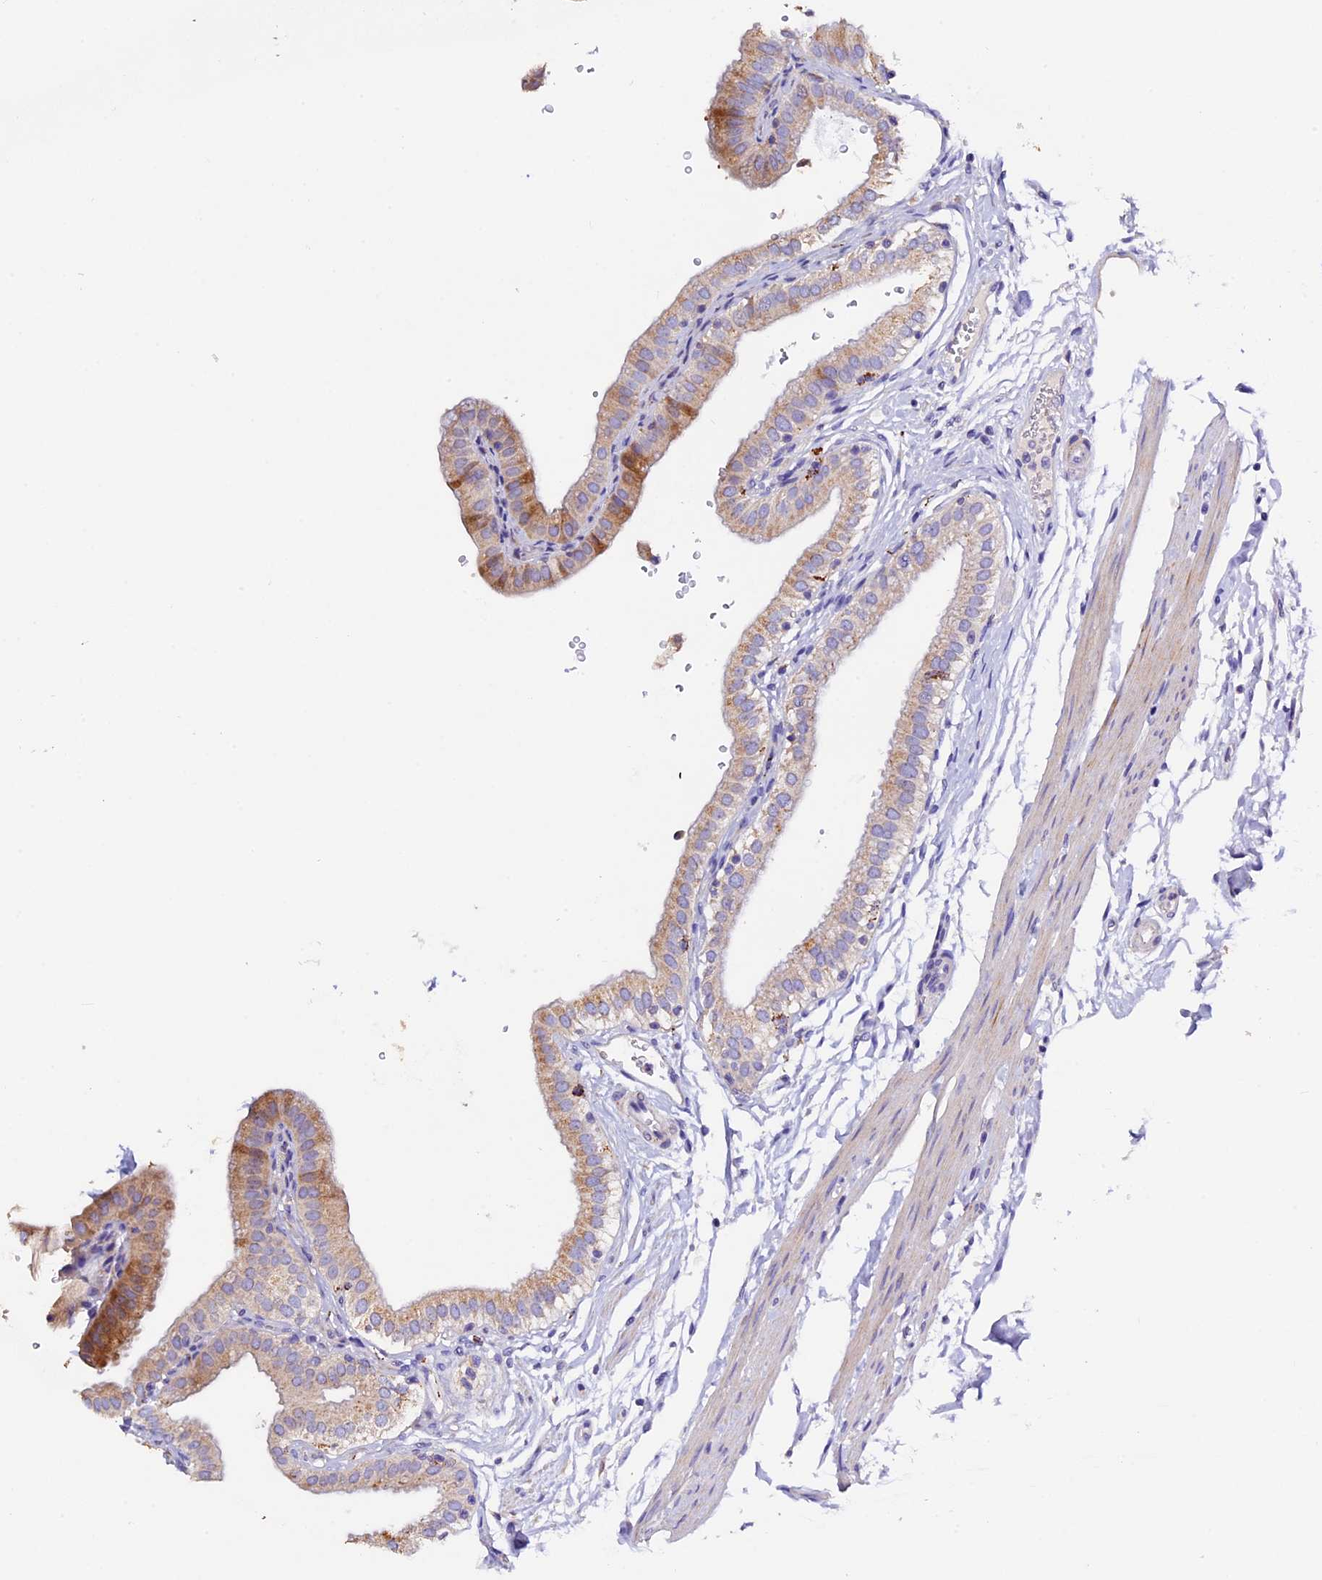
{"staining": {"intensity": "moderate", "quantity": ">75%", "location": "cytoplasmic/membranous"}, "tissue": "gallbladder", "cell_type": "Glandular cells", "image_type": "normal", "snomed": [{"axis": "morphology", "description": "Normal tissue, NOS"}, {"axis": "topography", "description": "Gallbladder"}], "caption": "Protein staining of benign gallbladder shows moderate cytoplasmic/membranous staining in about >75% of glandular cells.", "gene": "FBXW9", "patient": {"sex": "female", "age": 61}}